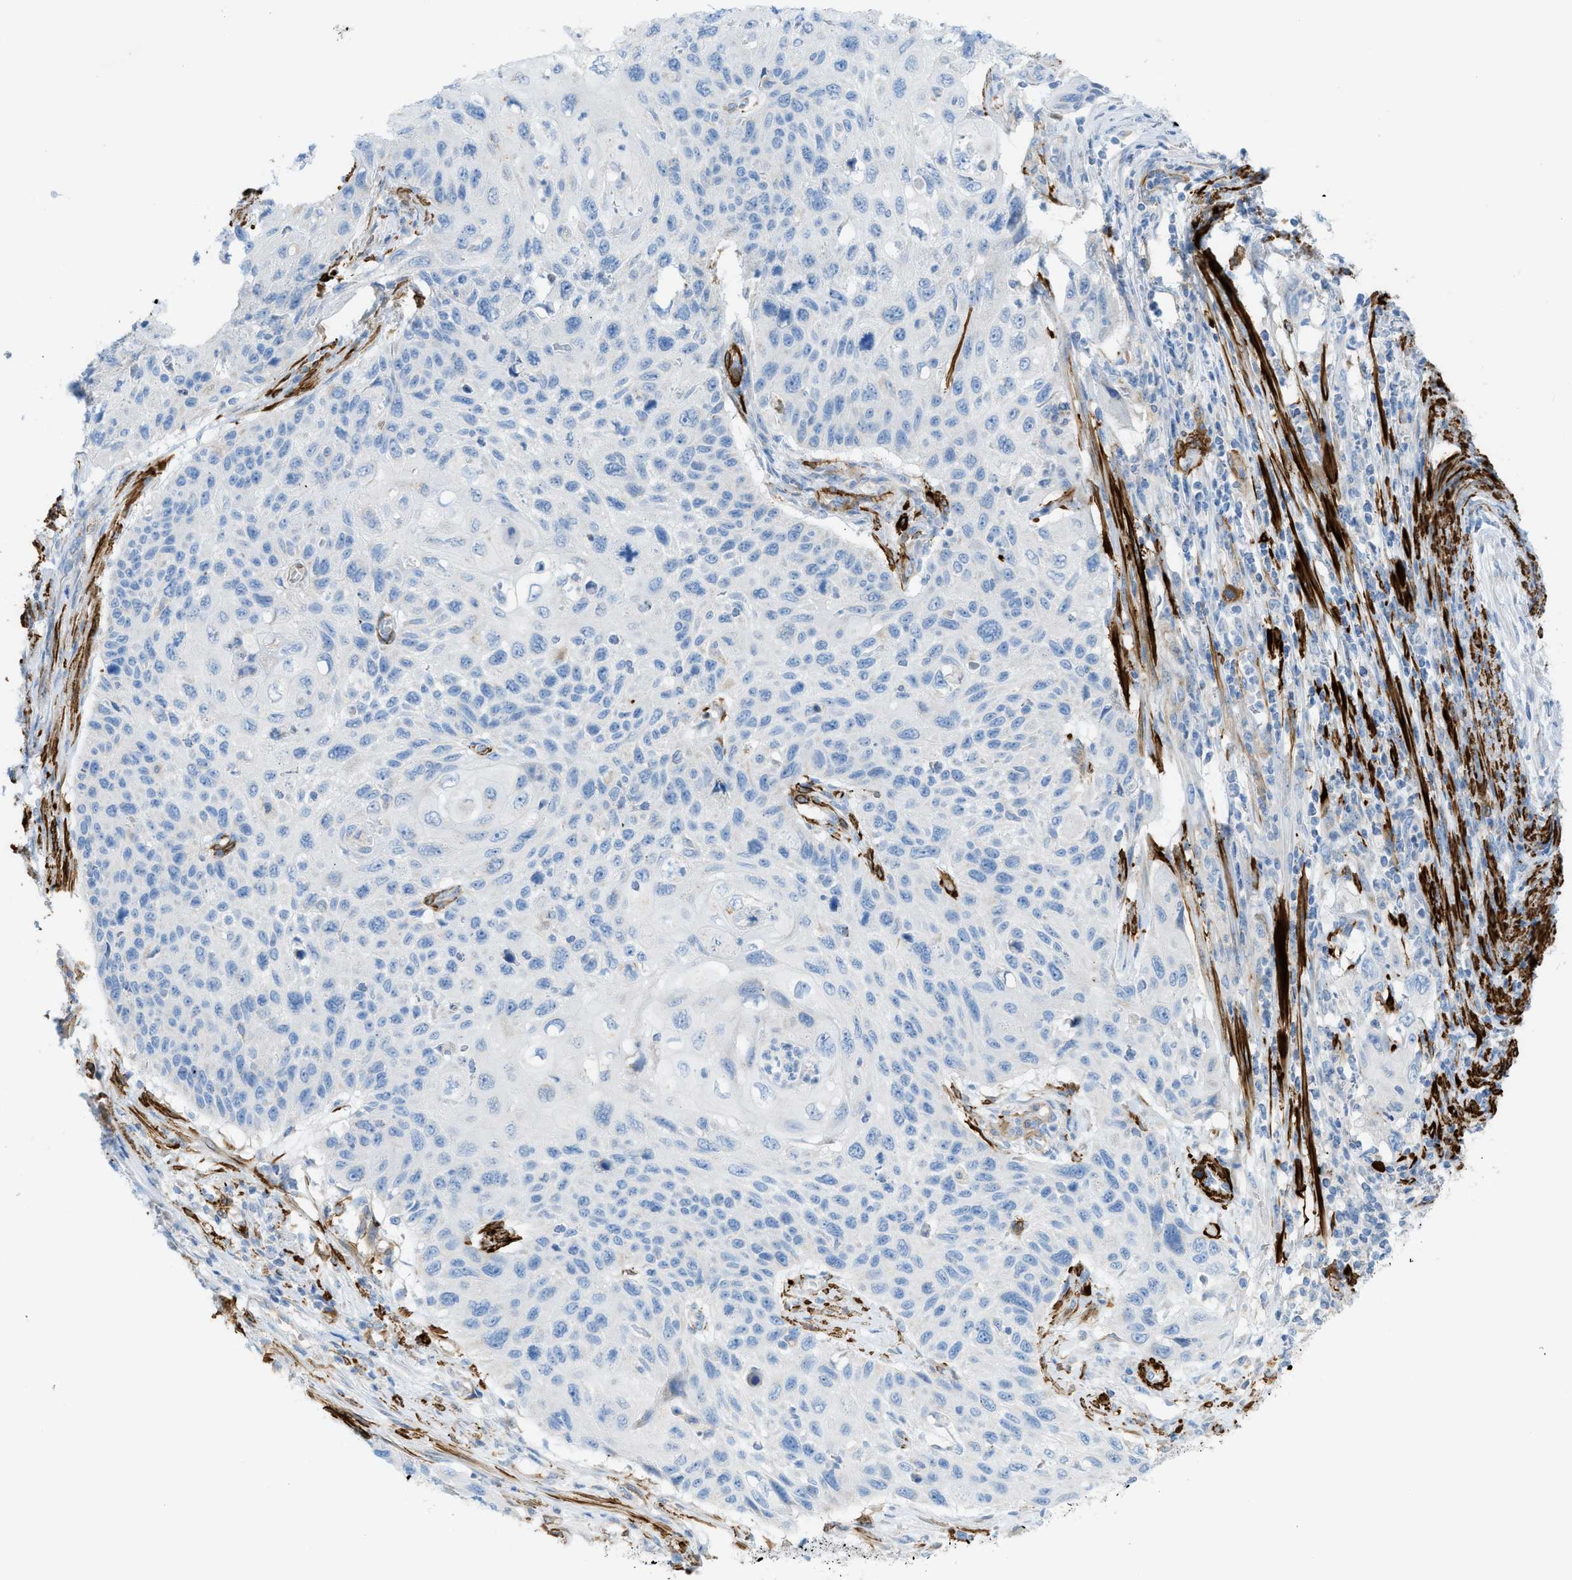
{"staining": {"intensity": "negative", "quantity": "none", "location": "none"}, "tissue": "cervical cancer", "cell_type": "Tumor cells", "image_type": "cancer", "snomed": [{"axis": "morphology", "description": "Squamous cell carcinoma, NOS"}, {"axis": "topography", "description": "Cervix"}], "caption": "Immunohistochemistry (IHC) of human cervical cancer exhibits no positivity in tumor cells.", "gene": "MYH11", "patient": {"sex": "female", "age": 70}}